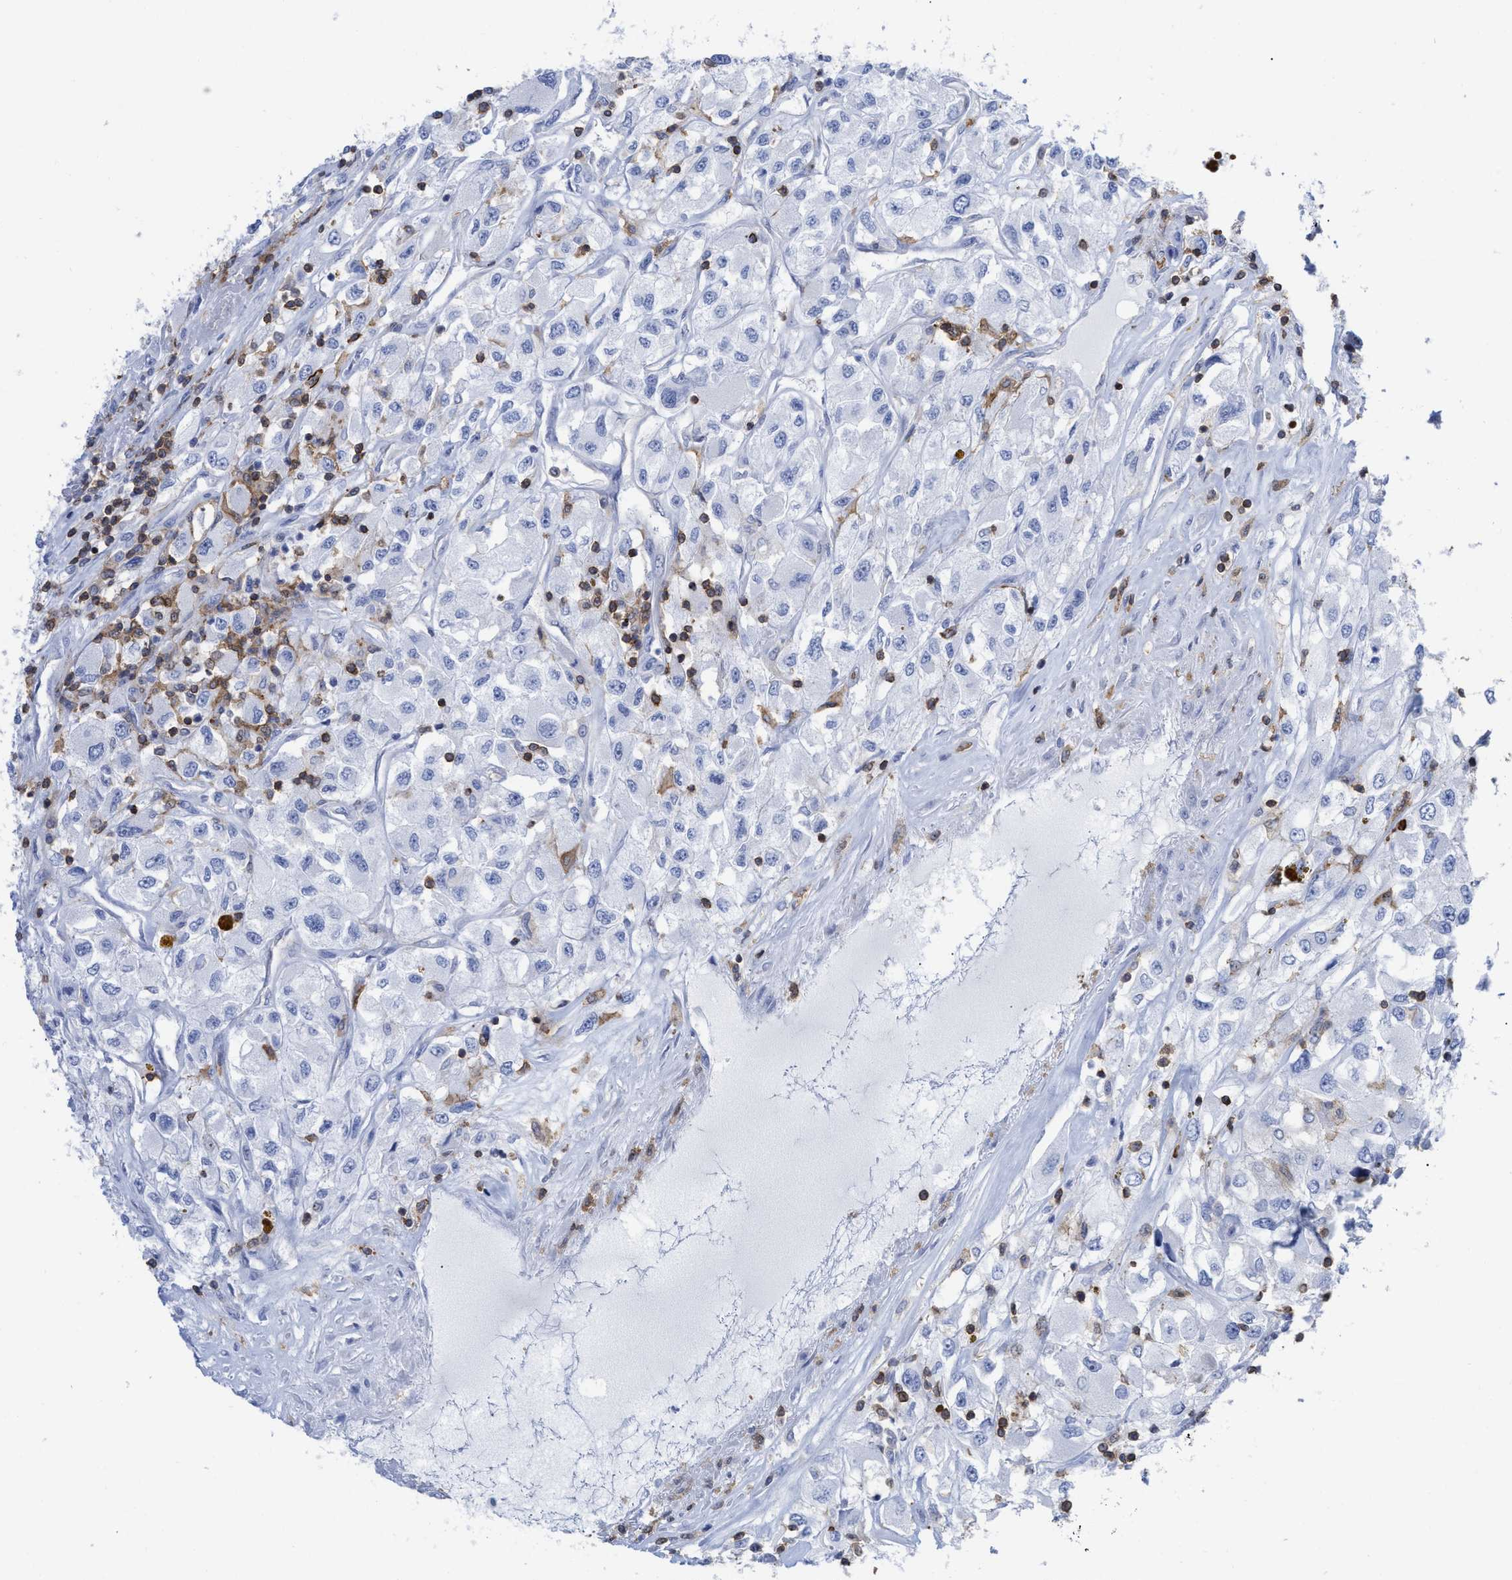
{"staining": {"intensity": "negative", "quantity": "none", "location": "none"}, "tissue": "renal cancer", "cell_type": "Tumor cells", "image_type": "cancer", "snomed": [{"axis": "morphology", "description": "Adenocarcinoma, NOS"}, {"axis": "topography", "description": "Kidney"}], "caption": "The image demonstrates no significant expression in tumor cells of renal adenocarcinoma.", "gene": "HCLS1", "patient": {"sex": "female", "age": 52}}